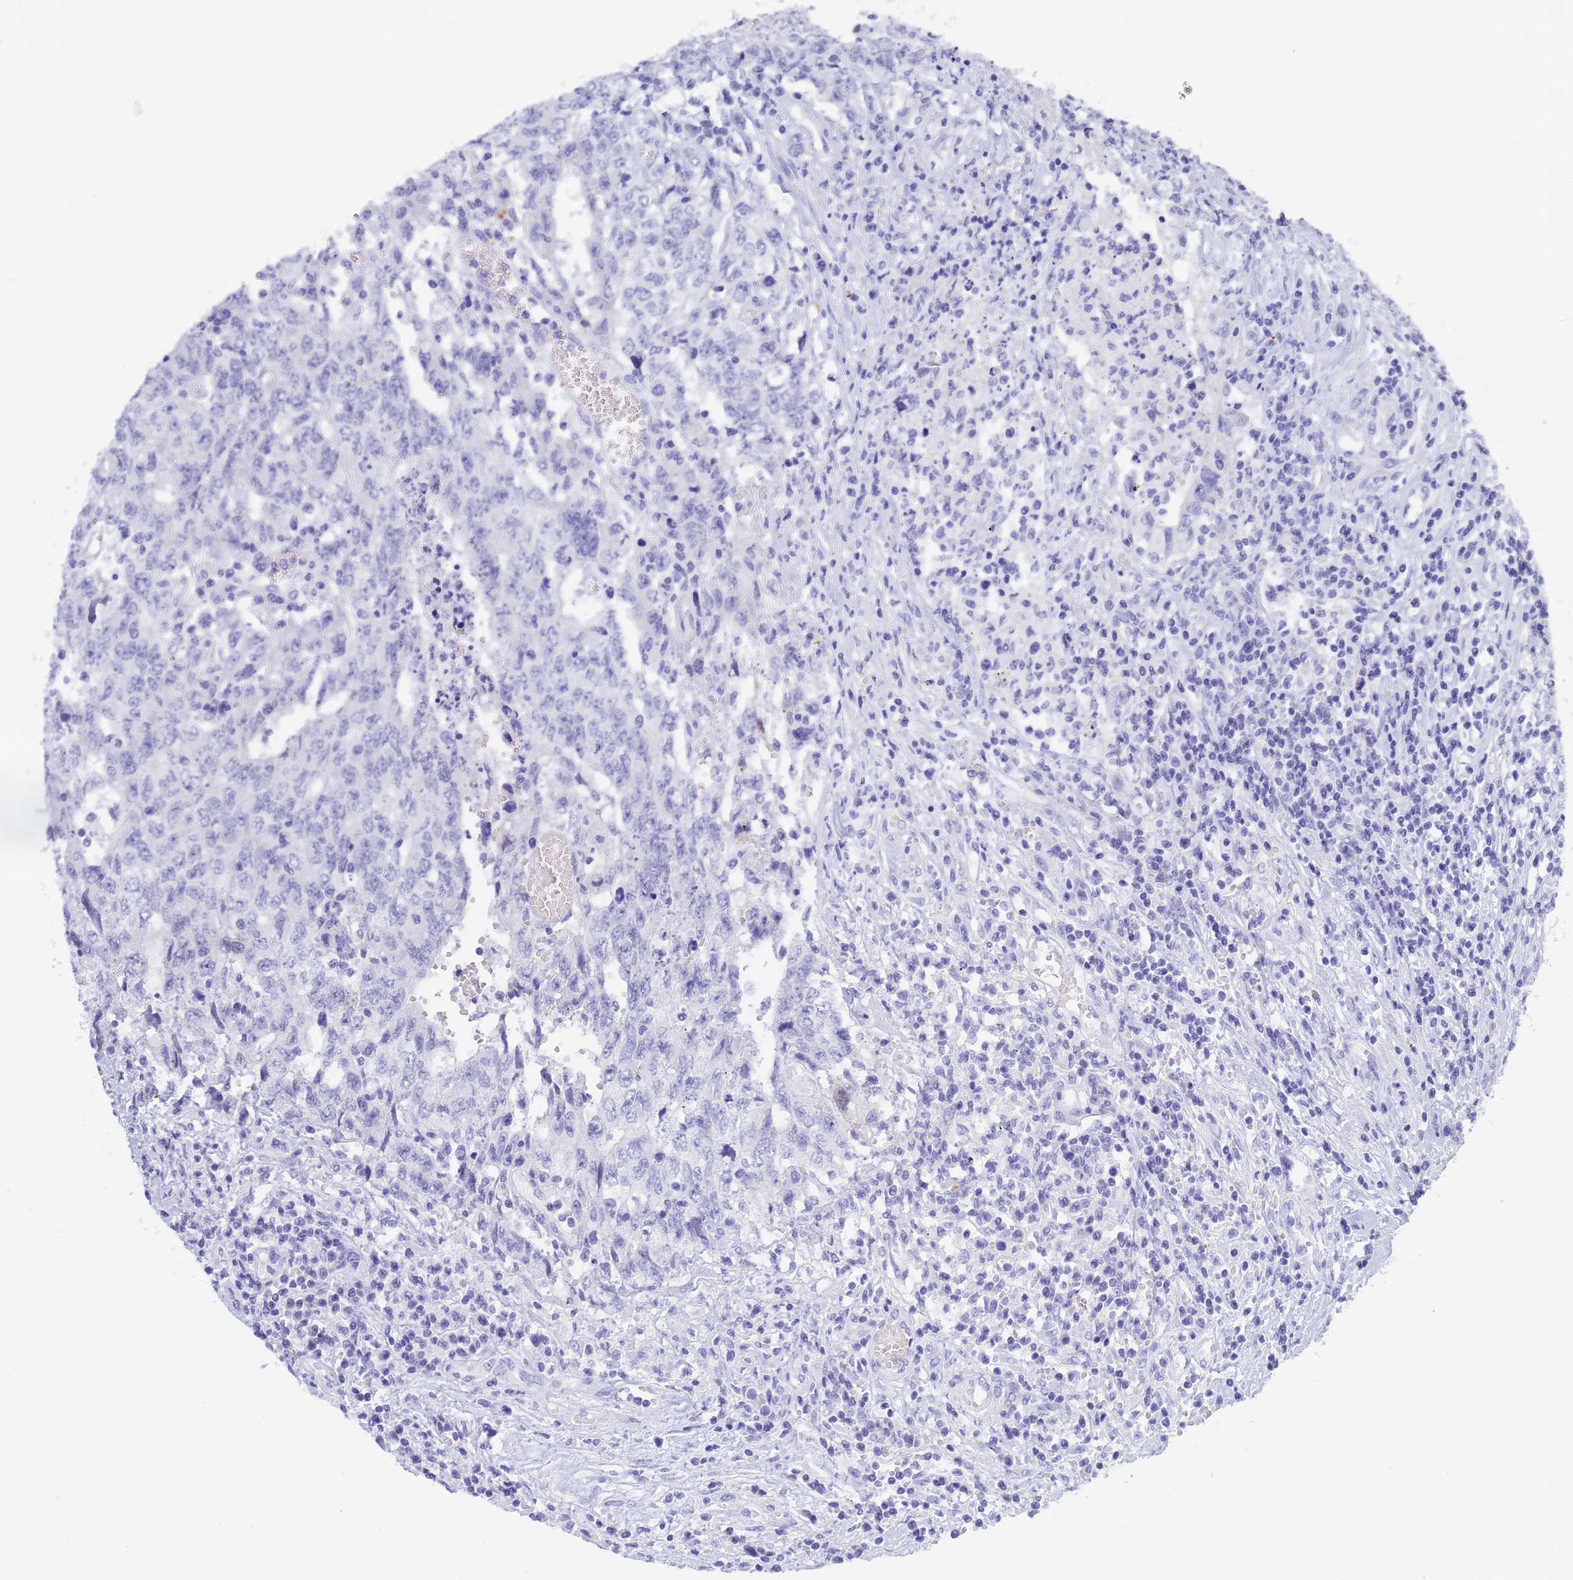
{"staining": {"intensity": "negative", "quantity": "none", "location": "none"}, "tissue": "testis cancer", "cell_type": "Tumor cells", "image_type": "cancer", "snomed": [{"axis": "morphology", "description": "Carcinoma, Embryonal, NOS"}, {"axis": "topography", "description": "Testis"}], "caption": "Tumor cells show no significant protein expression in testis embryonal carcinoma.", "gene": "STATH", "patient": {"sex": "male", "age": 34}}